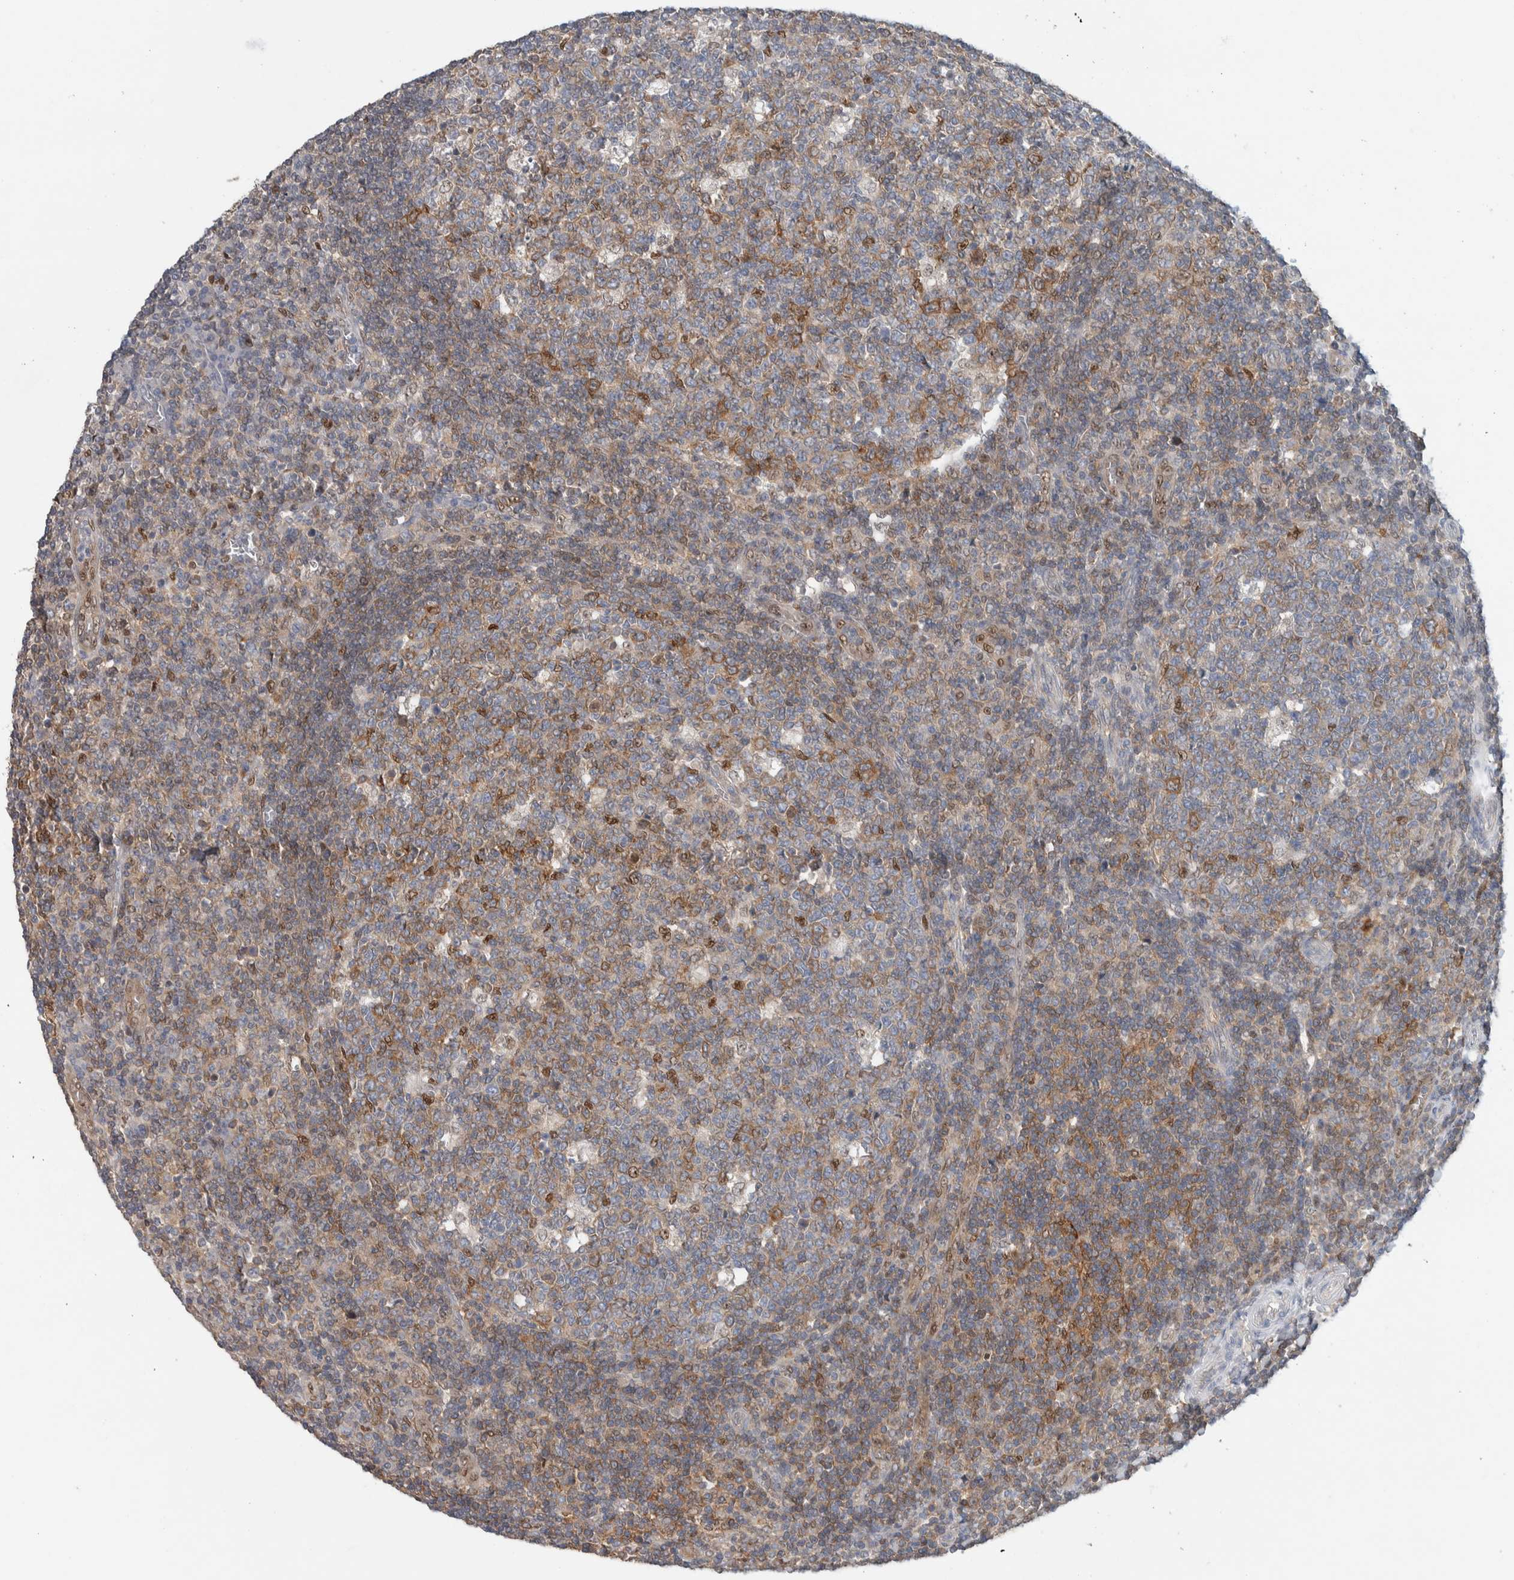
{"staining": {"intensity": "strong", "quantity": "25%-75%", "location": "cytoplasmic/membranous"}, "tissue": "tonsil", "cell_type": "Germinal center cells", "image_type": "normal", "snomed": [{"axis": "morphology", "description": "Normal tissue, NOS"}, {"axis": "topography", "description": "Tonsil"}], "caption": "A micrograph showing strong cytoplasmic/membranous staining in about 25%-75% of germinal center cells in normal tonsil, as visualized by brown immunohistochemical staining.", "gene": "NFKB2", "patient": {"sex": "female", "age": 19}}